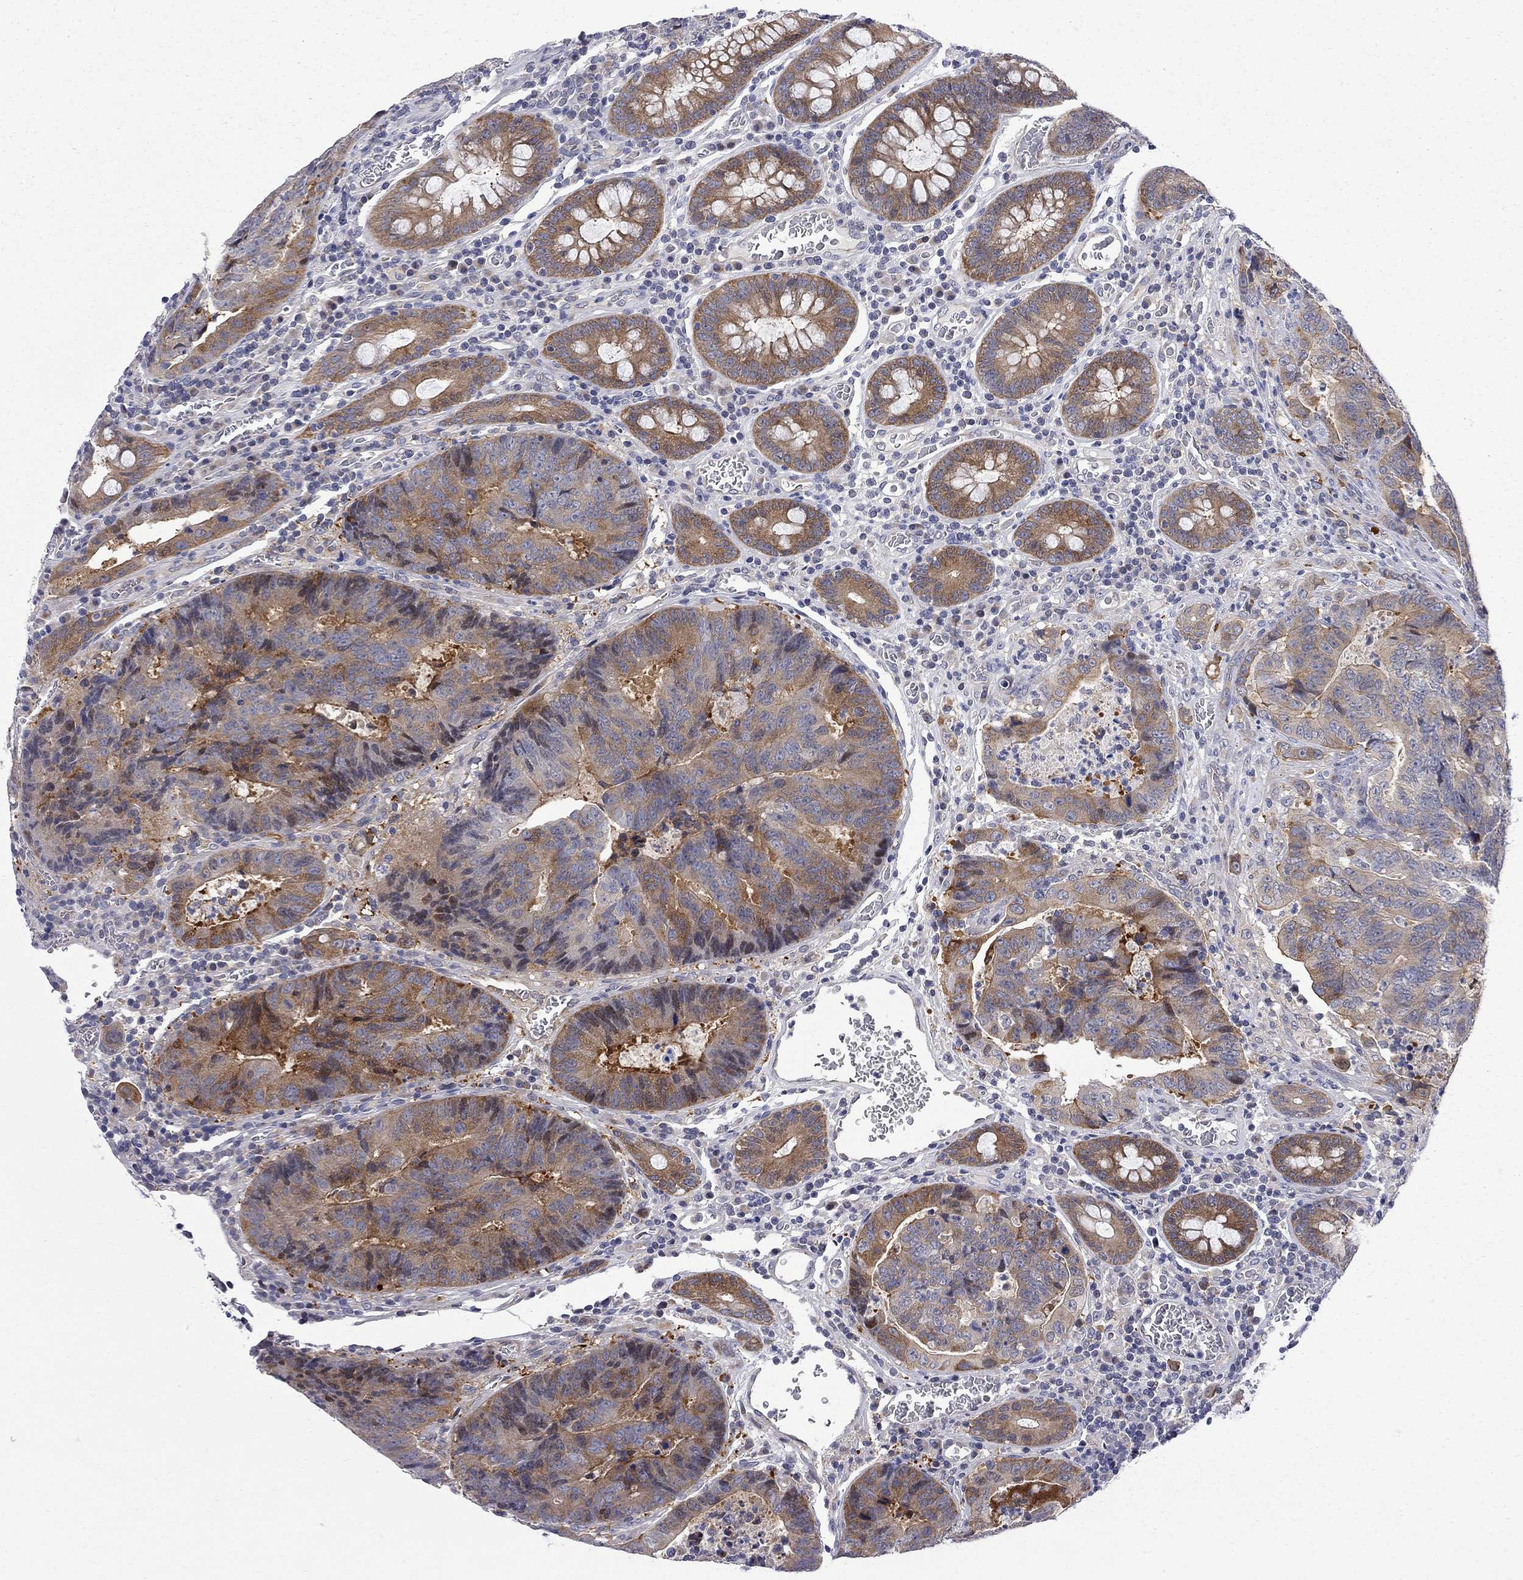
{"staining": {"intensity": "moderate", "quantity": ">75%", "location": "cytoplasmic/membranous"}, "tissue": "colorectal cancer", "cell_type": "Tumor cells", "image_type": "cancer", "snomed": [{"axis": "morphology", "description": "Adenocarcinoma, NOS"}, {"axis": "topography", "description": "Colon"}], "caption": "A medium amount of moderate cytoplasmic/membranous staining is identified in about >75% of tumor cells in colorectal cancer (adenocarcinoma) tissue.", "gene": "GALNT8", "patient": {"sex": "female", "age": 48}}